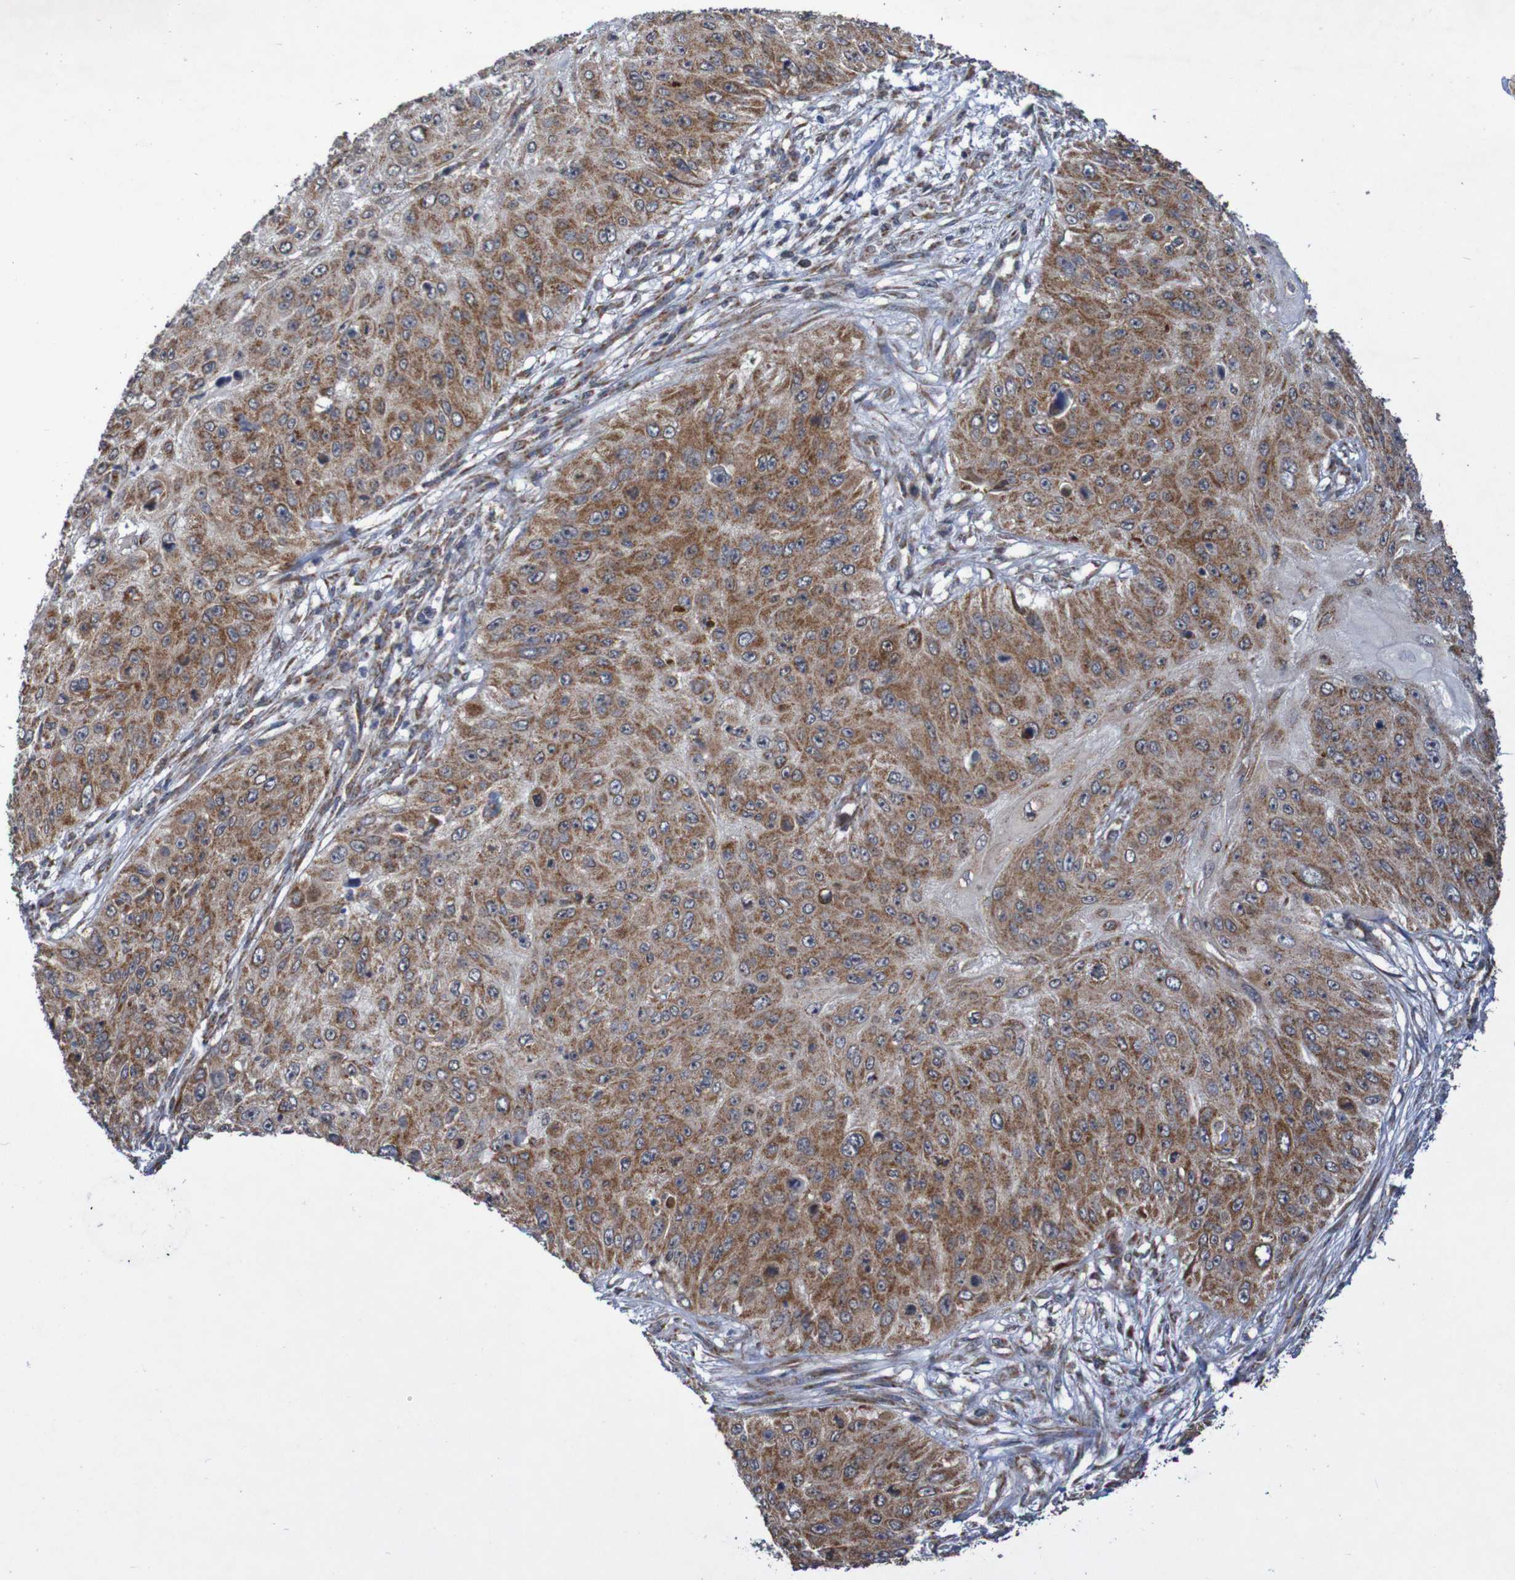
{"staining": {"intensity": "moderate", "quantity": ">75%", "location": "cytoplasmic/membranous"}, "tissue": "skin cancer", "cell_type": "Tumor cells", "image_type": "cancer", "snomed": [{"axis": "morphology", "description": "Squamous cell carcinoma, NOS"}, {"axis": "topography", "description": "Skin"}], "caption": "A brown stain labels moderate cytoplasmic/membranous positivity of a protein in human squamous cell carcinoma (skin) tumor cells. (brown staining indicates protein expression, while blue staining denotes nuclei).", "gene": "DVL1", "patient": {"sex": "female", "age": 80}}